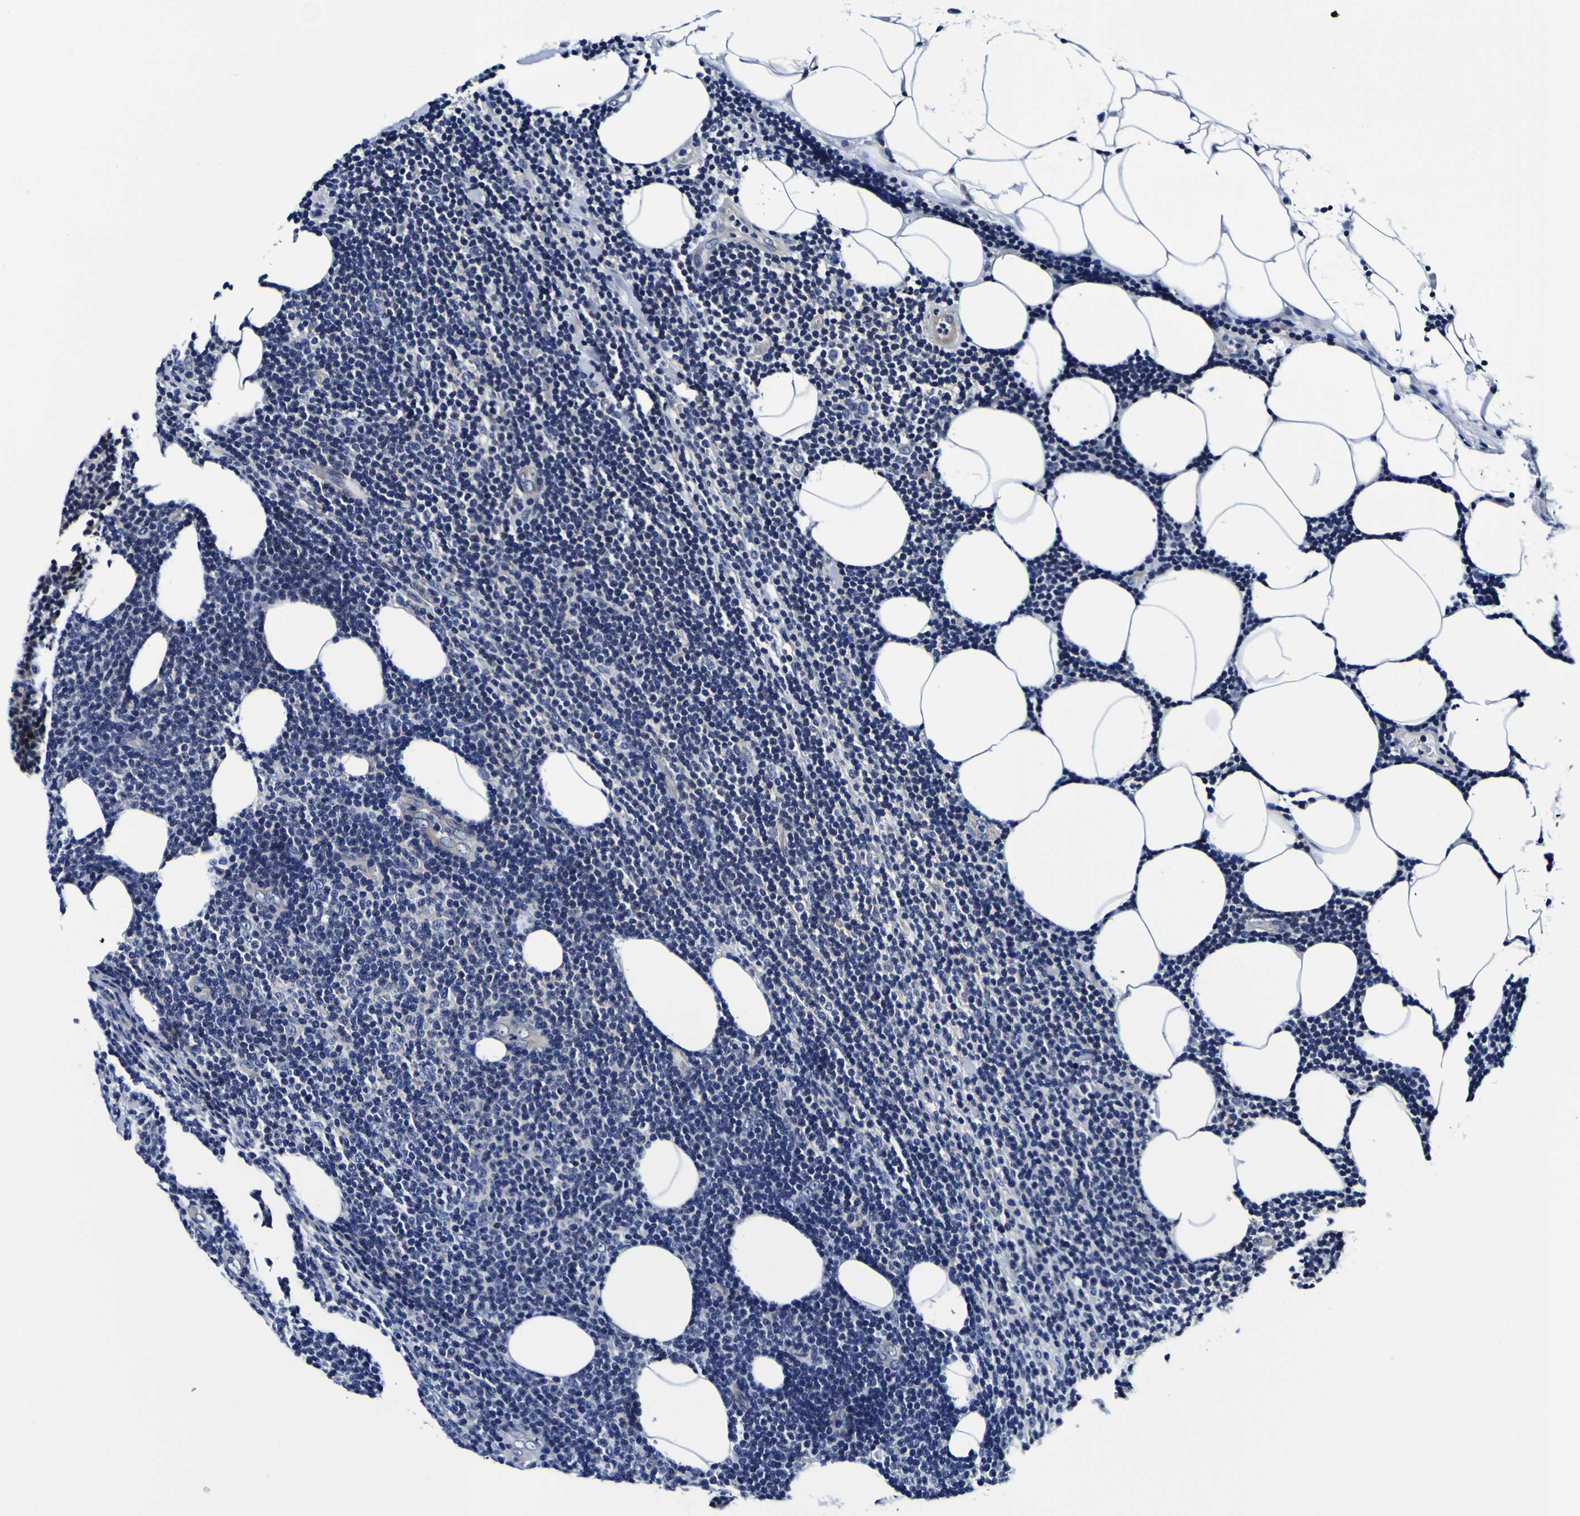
{"staining": {"intensity": "negative", "quantity": "none", "location": "none"}, "tissue": "lymphoma", "cell_type": "Tumor cells", "image_type": "cancer", "snomed": [{"axis": "morphology", "description": "Malignant lymphoma, non-Hodgkin's type, Low grade"}, {"axis": "topography", "description": "Lymph node"}], "caption": "Immunohistochemistry (IHC) histopathology image of malignant lymphoma, non-Hodgkin's type (low-grade) stained for a protein (brown), which displays no expression in tumor cells.", "gene": "PDLIM4", "patient": {"sex": "male", "age": 66}}